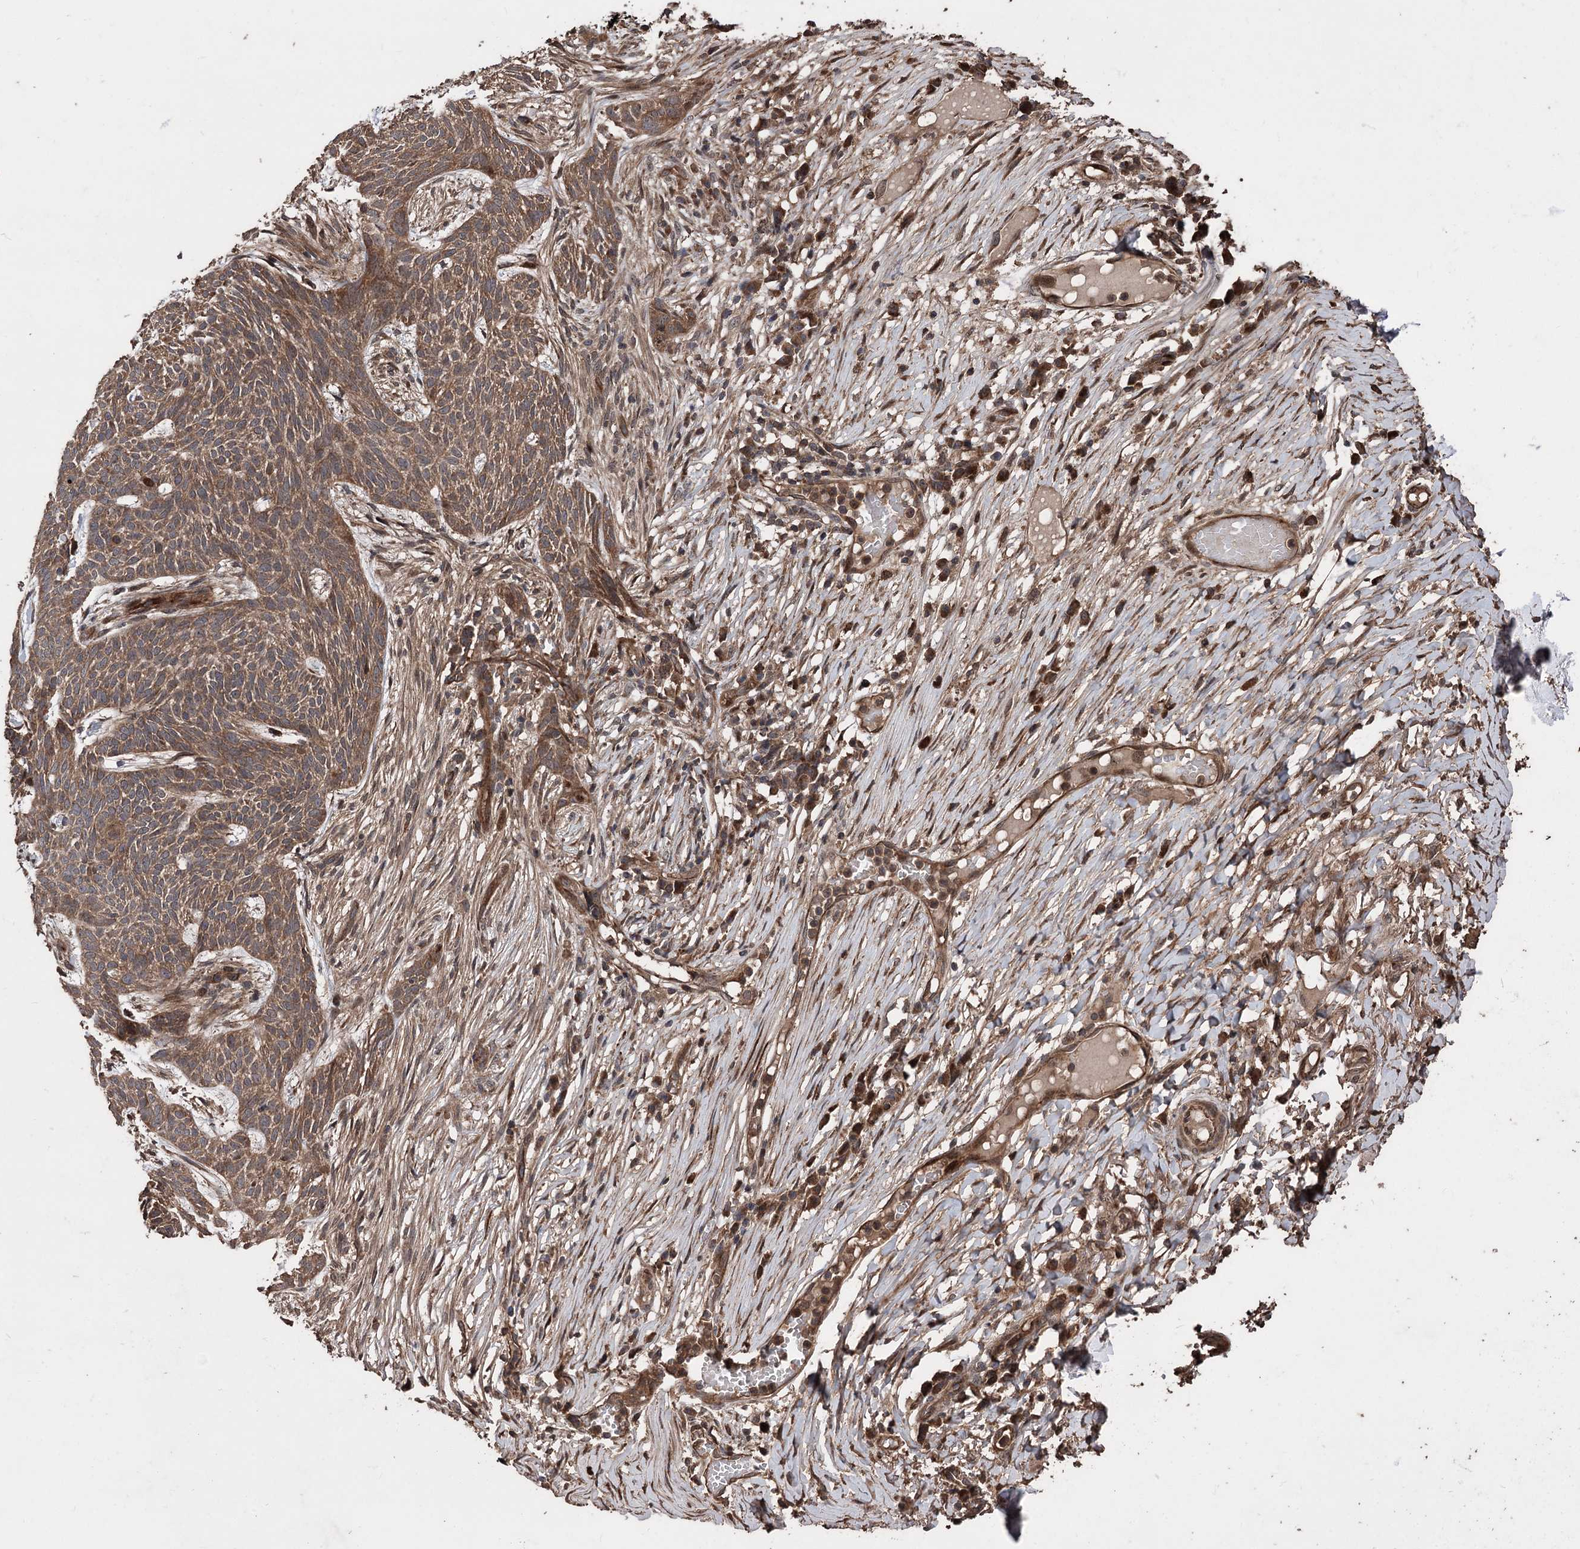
{"staining": {"intensity": "moderate", "quantity": ">75%", "location": "cytoplasmic/membranous"}, "tissue": "skin cancer", "cell_type": "Tumor cells", "image_type": "cancer", "snomed": [{"axis": "morphology", "description": "Normal tissue, NOS"}, {"axis": "morphology", "description": "Basal cell carcinoma"}, {"axis": "topography", "description": "Skin"}], "caption": "Protein staining of basal cell carcinoma (skin) tissue displays moderate cytoplasmic/membranous positivity in approximately >75% of tumor cells. The staining was performed using DAB to visualize the protein expression in brown, while the nuclei were stained in blue with hematoxylin (Magnification: 20x).", "gene": "RASSF3", "patient": {"sex": "male", "age": 64}}